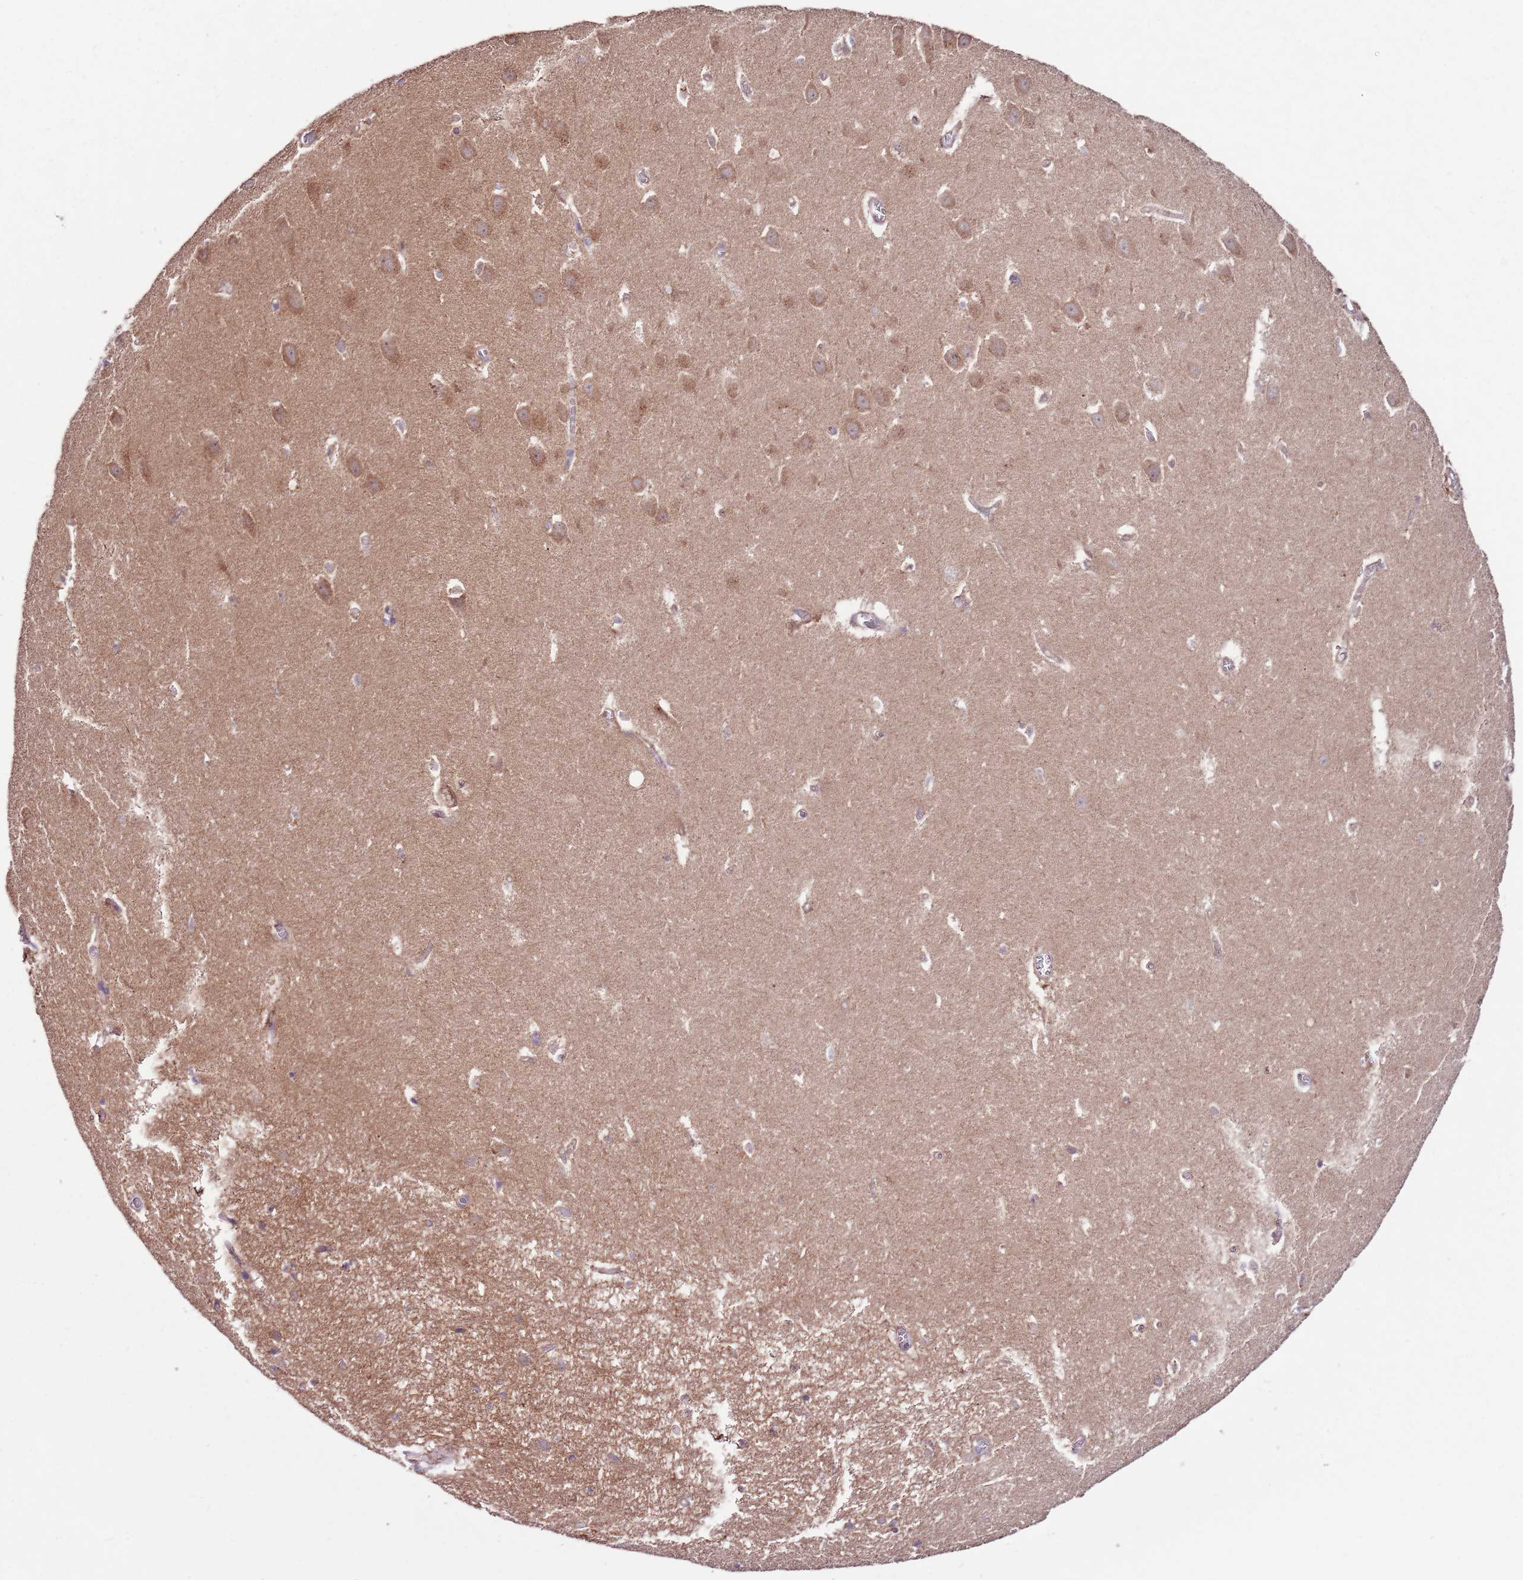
{"staining": {"intensity": "negative", "quantity": "none", "location": "none"}, "tissue": "hippocampus", "cell_type": "Glial cells", "image_type": "normal", "snomed": [{"axis": "morphology", "description": "Normal tissue, NOS"}, {"axis": "topography", "description": "Hippocampus"}], "caption": "A histopathology image of hippocampus stained for a protein displays no brown staining in glial cells. The staining was performed using DAB (3,3'-diaminobenzidine) to visualize the protein expression in brown, while the nuclei were stained in blue with hematoxylin (Magnification: 20x).", "gene": "SMG1", "patient": {"sex": "female", "age": 64}}